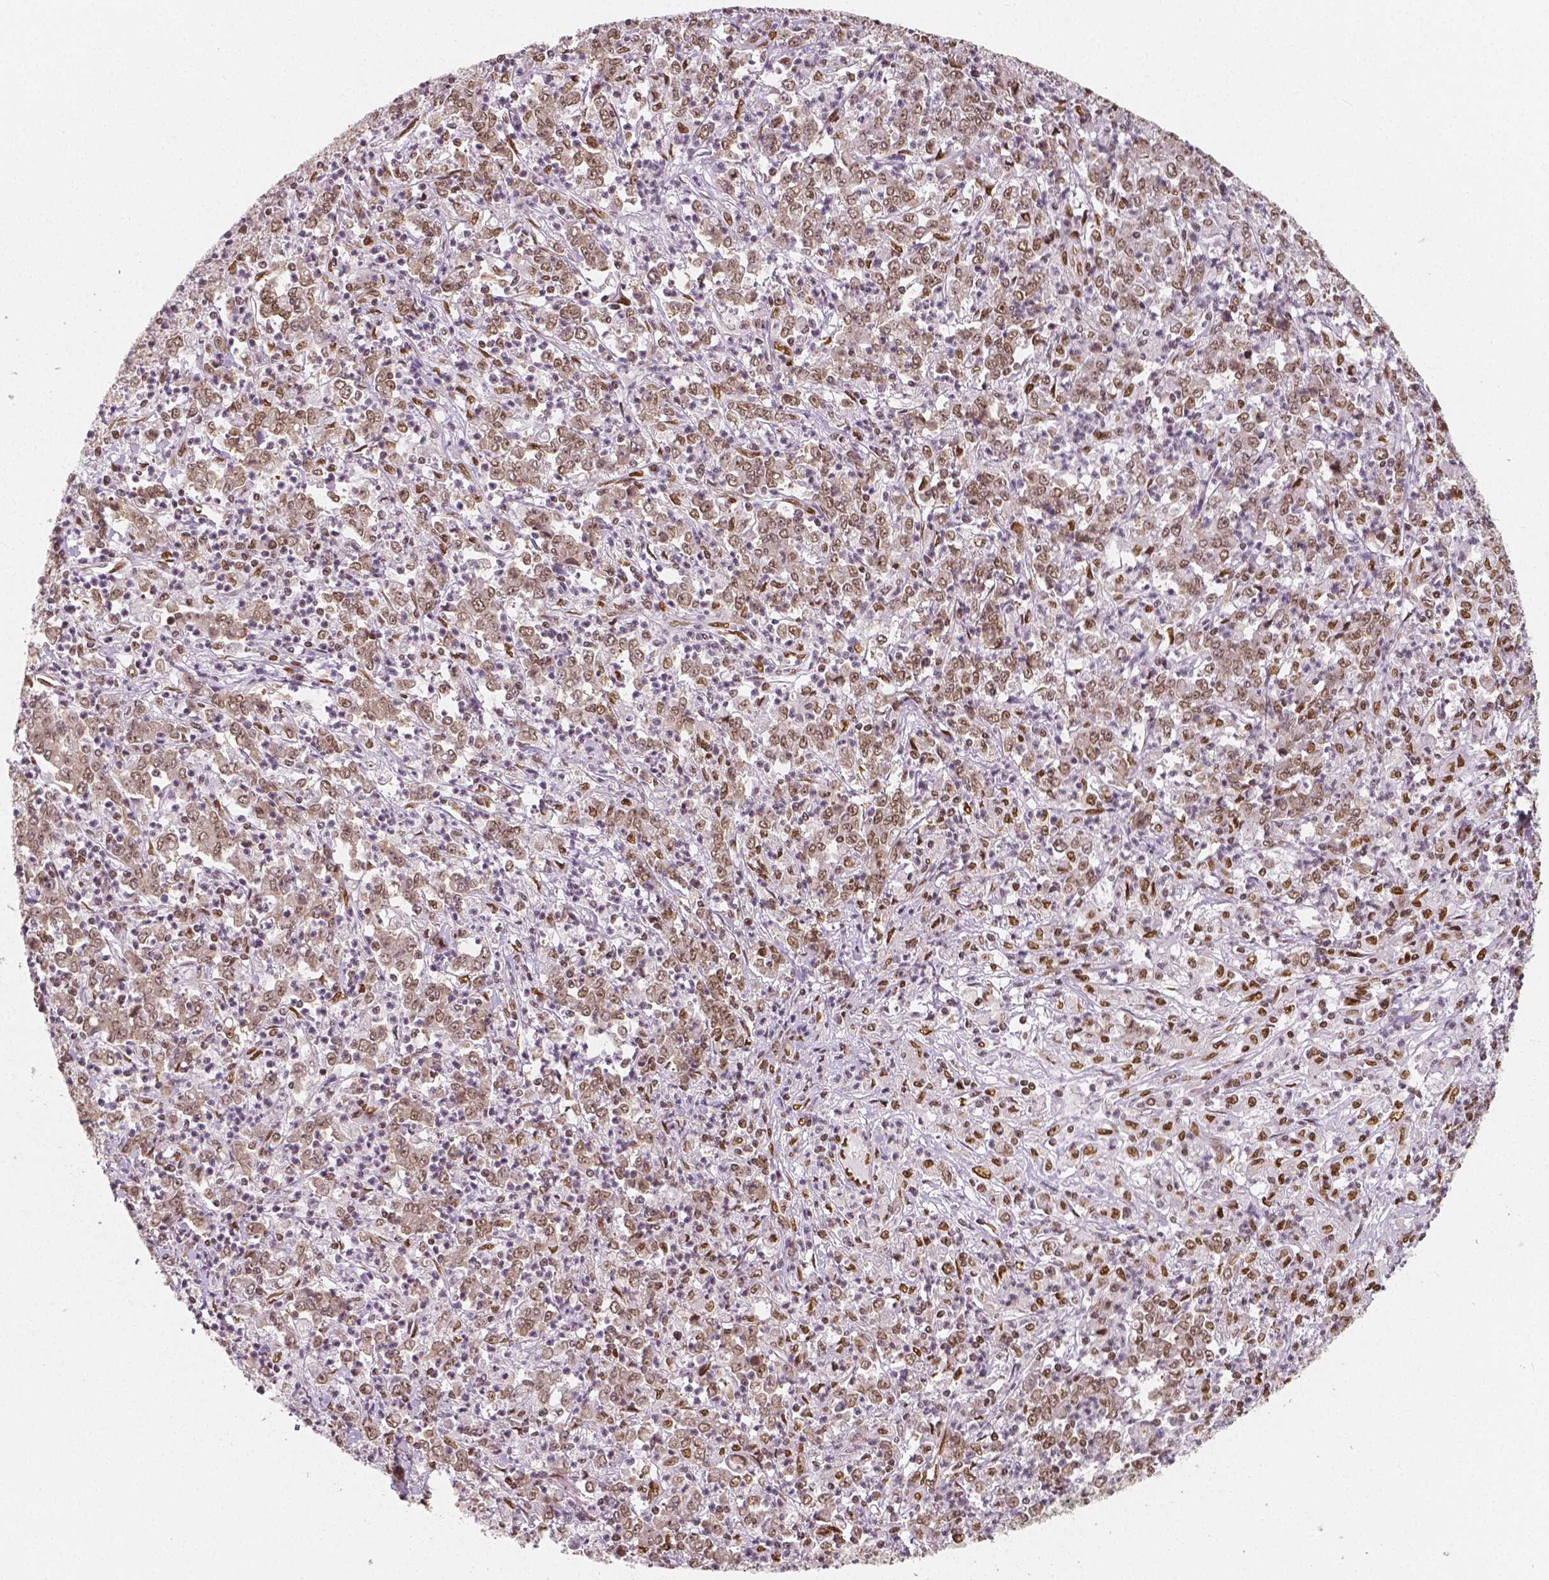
{"staining": {"intensity": "moderate", "quantity": ">75%", "location": "nuclear"}, "tissue": "stomach cancer", "cell_type": "Tumor cells", "image_type": "cancer", "snomed": [{"axis": "morphology", "description": "Adenocarcinoma, NOS"}, {"axis": "topography", "description": "Stomach, lower"}], "caption": "This is an image of IHC staining of stomach cancer (adenocarcinoma), which shows moderate positivity in the nuclear of tumor cells.", "gene": "NUCKS1", "patient": {"sex": "female", "age": 71}}